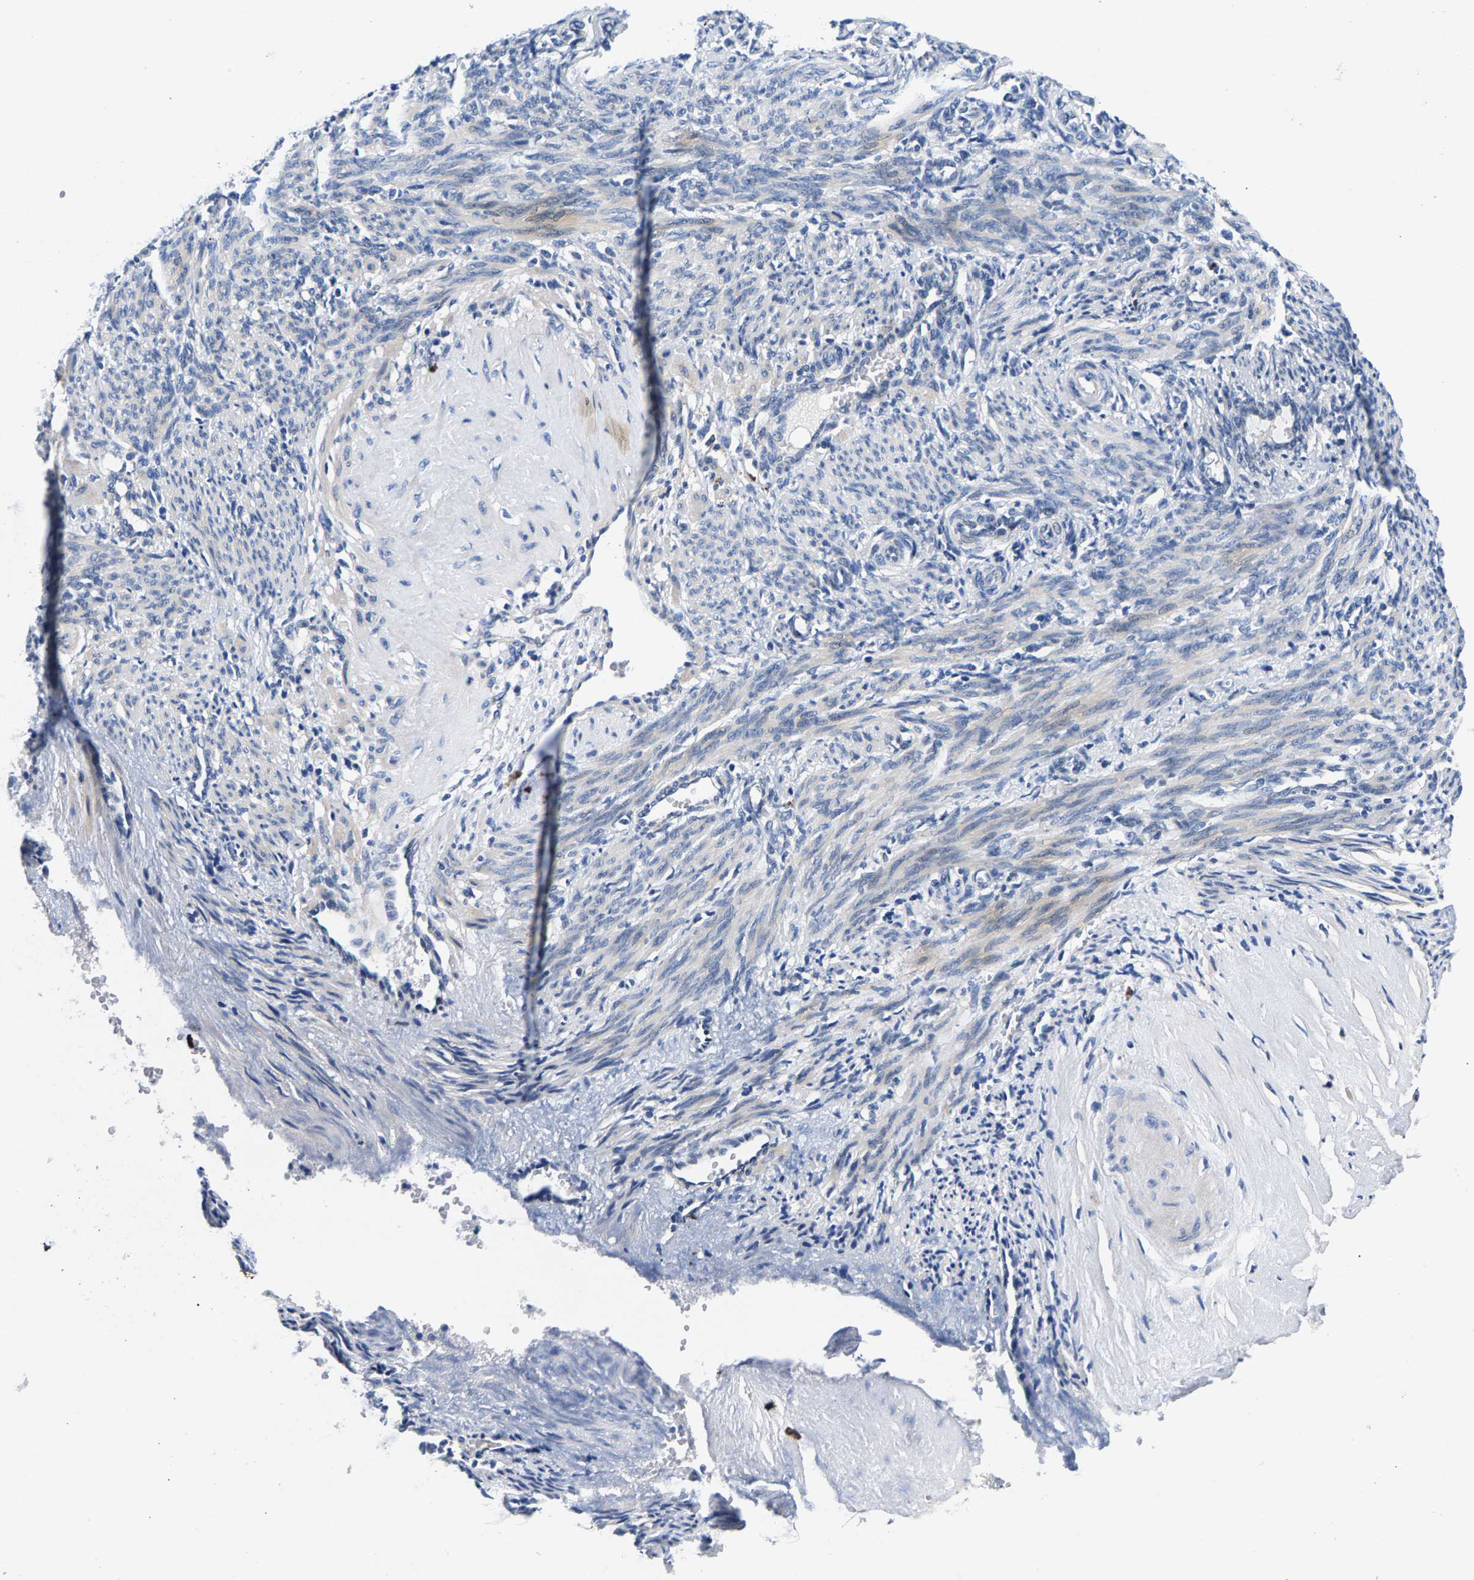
{"staining": {"intensity": "negative", "quantity": "none", "location": "none"}, "tissue": "smooth muscle", "cell_type": "Smooth muscle cells", "image_type": "normal", "snomed": [{"axis": "morphology", "description": "Normal tissue, NOS"}, {"axis": "topography", "description": "Endometrium"}], "caption": "The micrograph demonstrates no staining of smooth muscle cells in normal smooth muscle. Nuclei are stained in blue.", "gene": "P2RY4", "patient": {"sex": "female", "age": 33}}